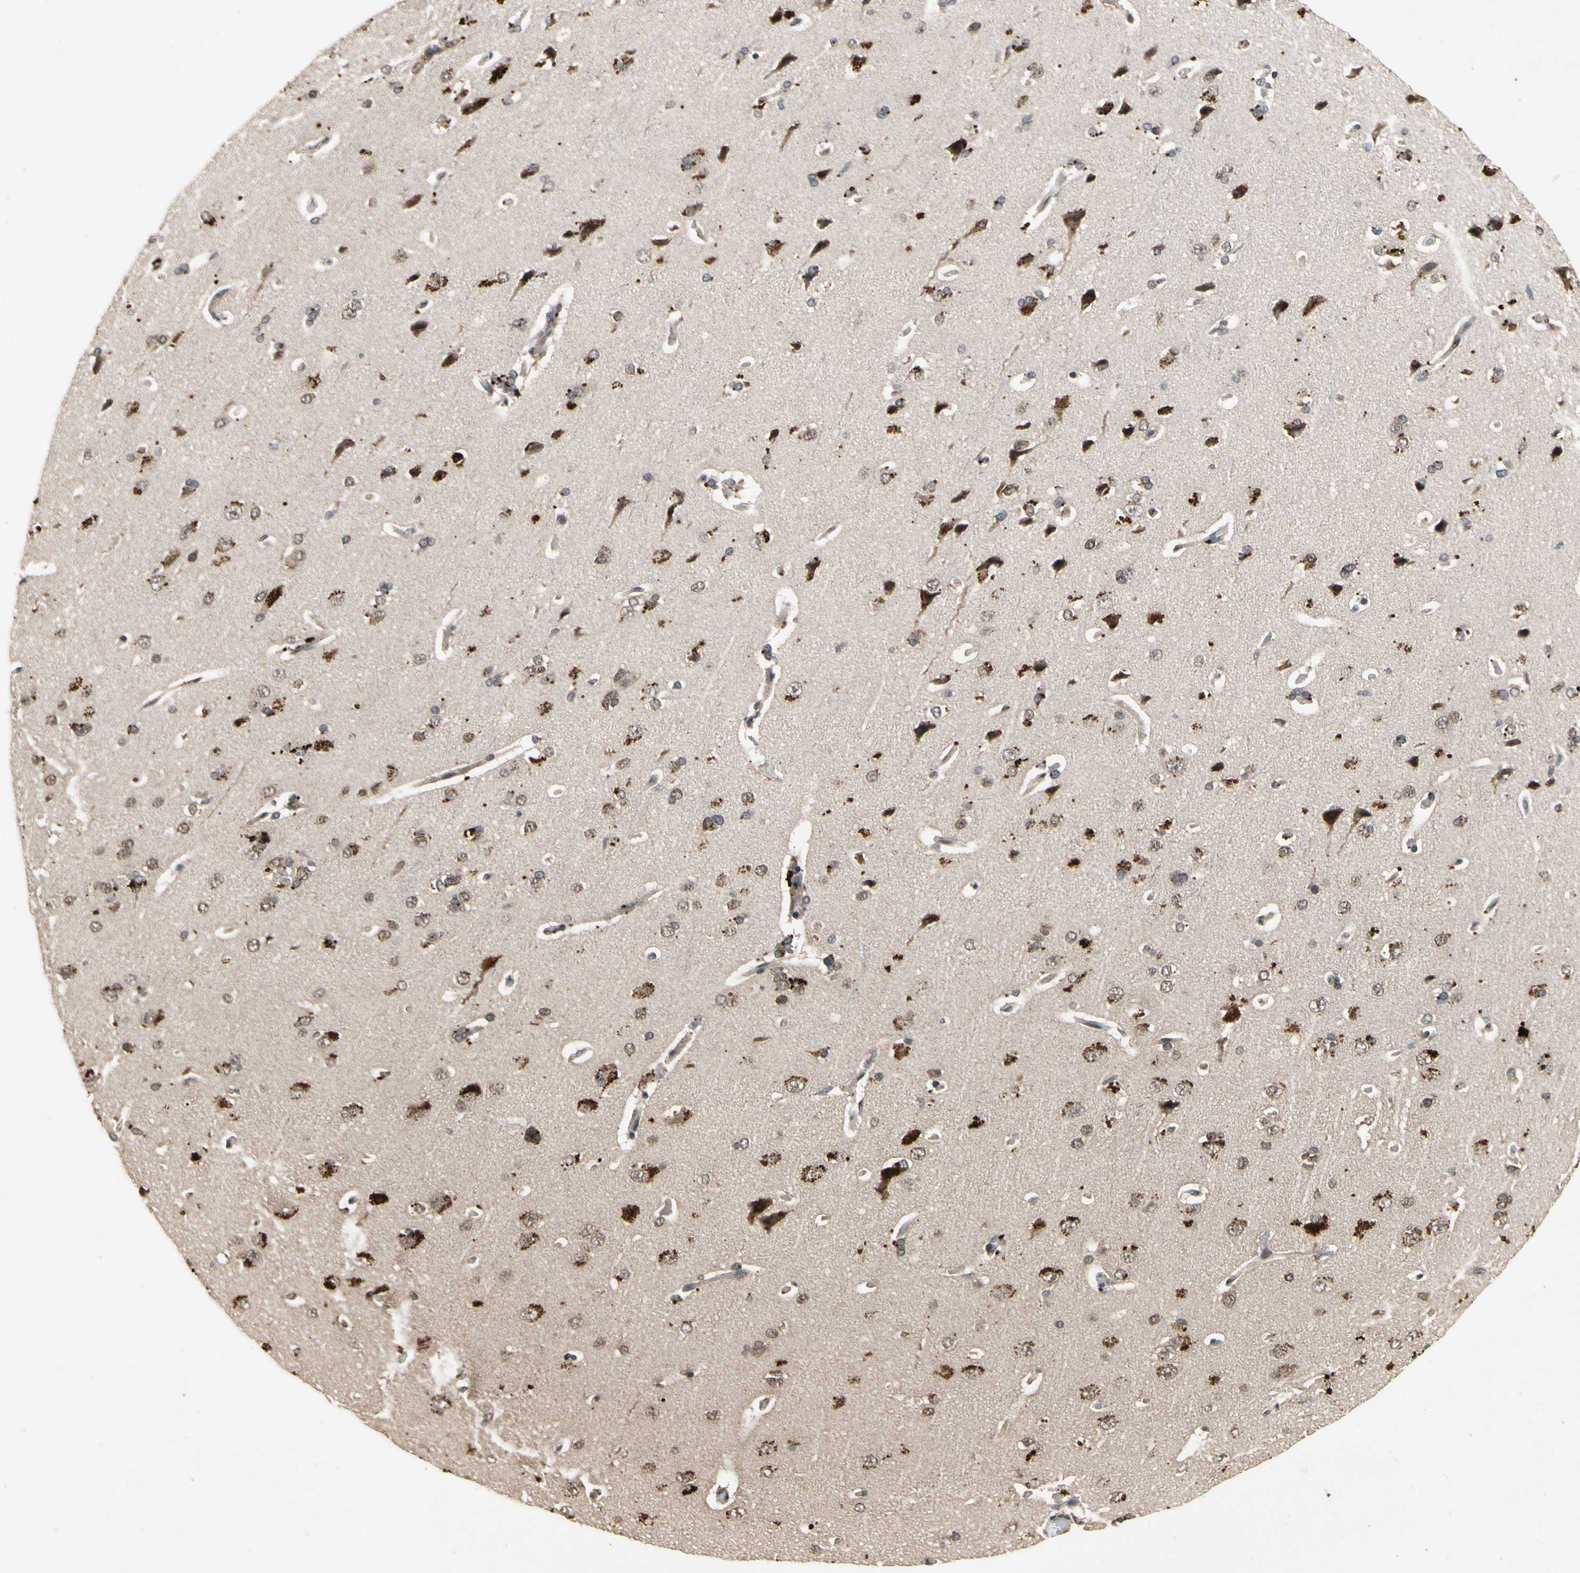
{"staining": {"intensity": "negative", "quantity": "none", "location": "none"}, "tissue": "cerebral cortex", "cell_type": "Endothelial cells", "image_type": "normal", "snomed": [{"axis": "morphology", "description": "Normal tissue, NOS"}, {"axis": "topography", "description": "Cerebral cortex"}], "caption": "Immunohistochemistry (IHC) of unremarkable cerebral cortex demonstrates no positivity in endothelial cells.", "gene": "DPY19L3", "patient": {"sex": "male", "age": 62}}